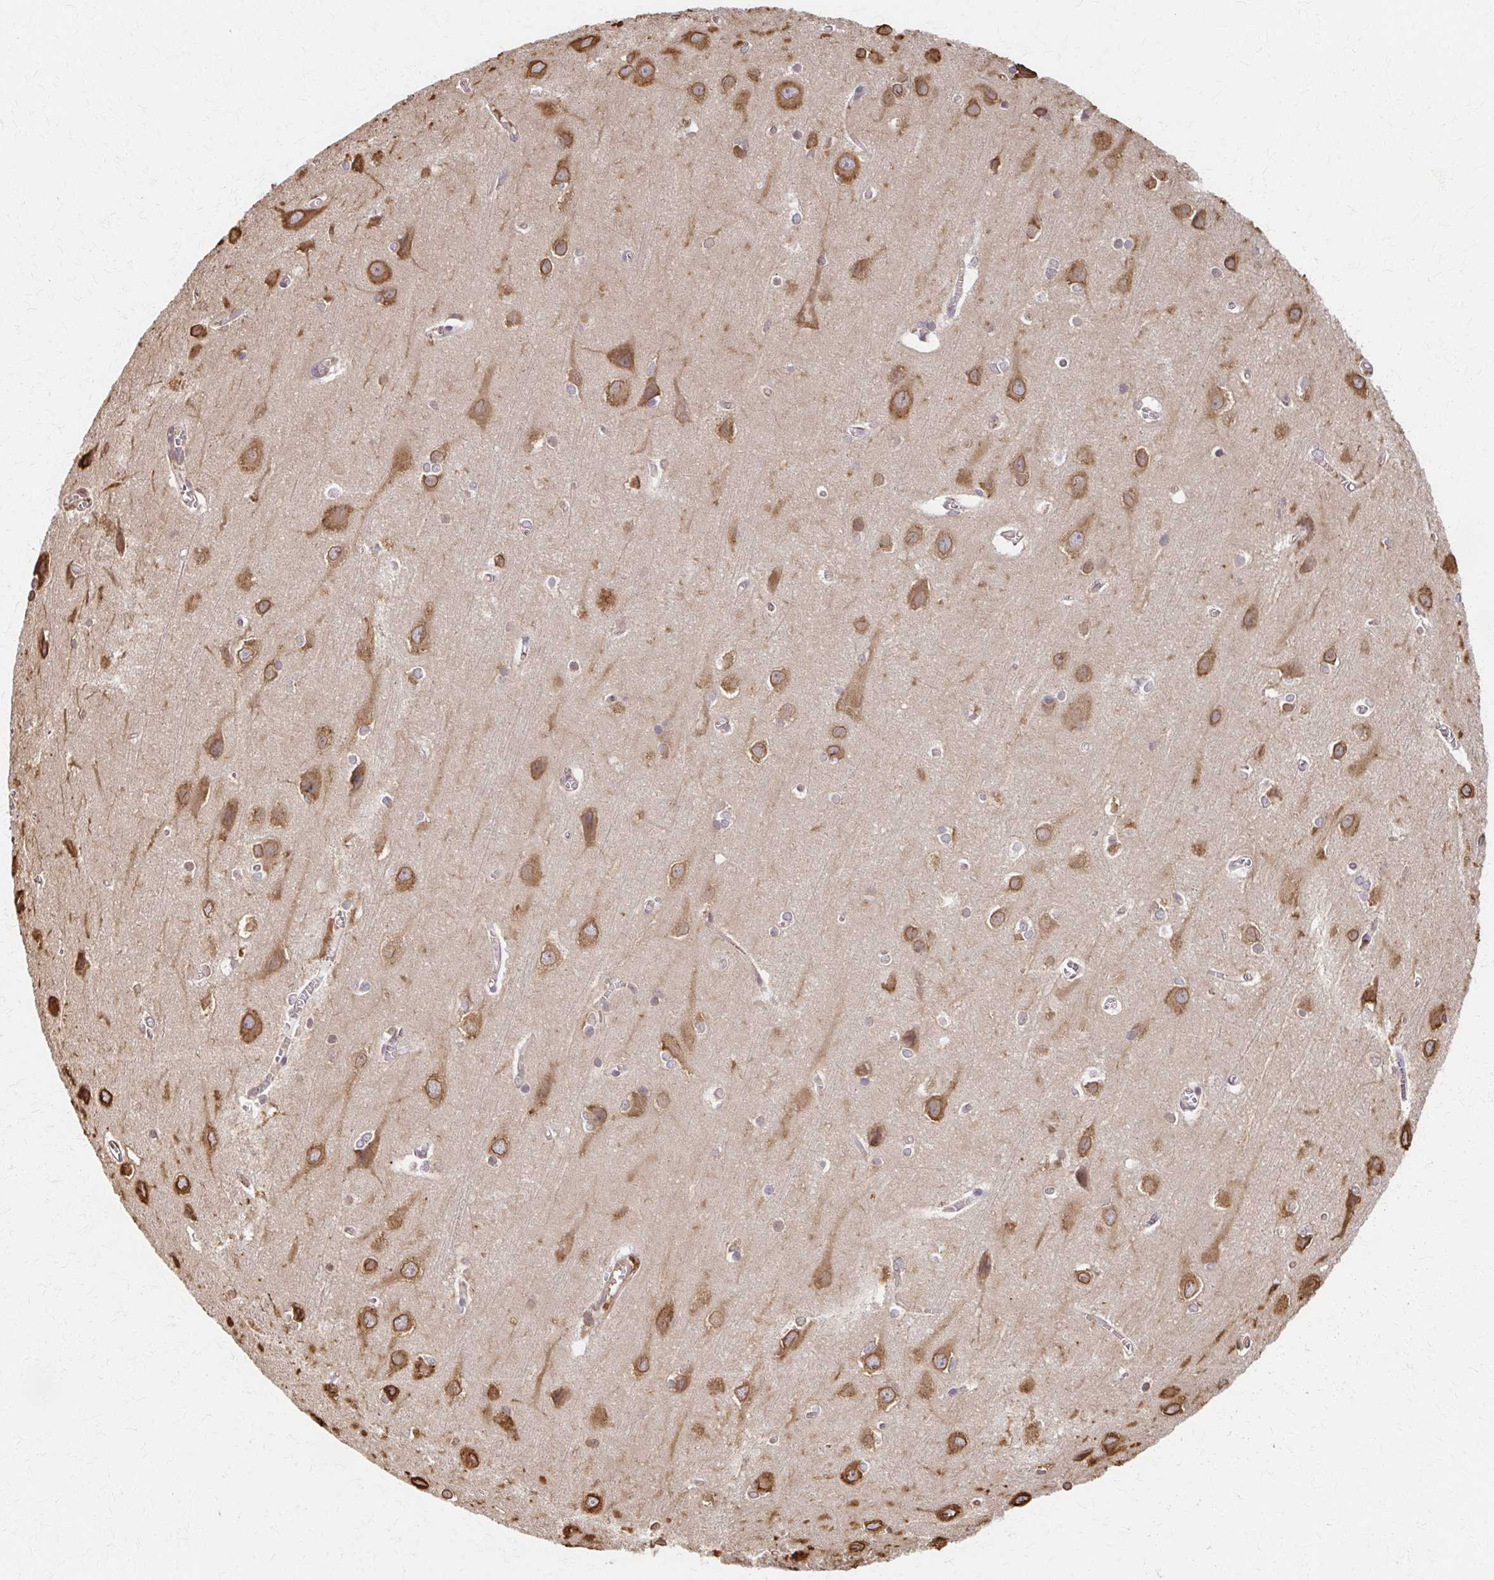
{"staining": {"intensity": "moderate", "quantity": "<25%", "location": "cytoplasmic/membranous"}, "tissue": "cerebral cortex", "cell_type": "Endothelial cells", "image_type": "normal", "snomed": [{"axis": "morphology", "description": "Normal tissue, NOS"}, {"axis": "topography", "description": "Cerebral cortex"}], "caption": "DAB immunohistochemical staining of normal cerebral cortex demonstrates moderate cytoplasmic/membranous protein staining in about <25% of endothelial cells.", "gene": "ARHGAP35", "patient": {"sex": "male", "age": 37}}